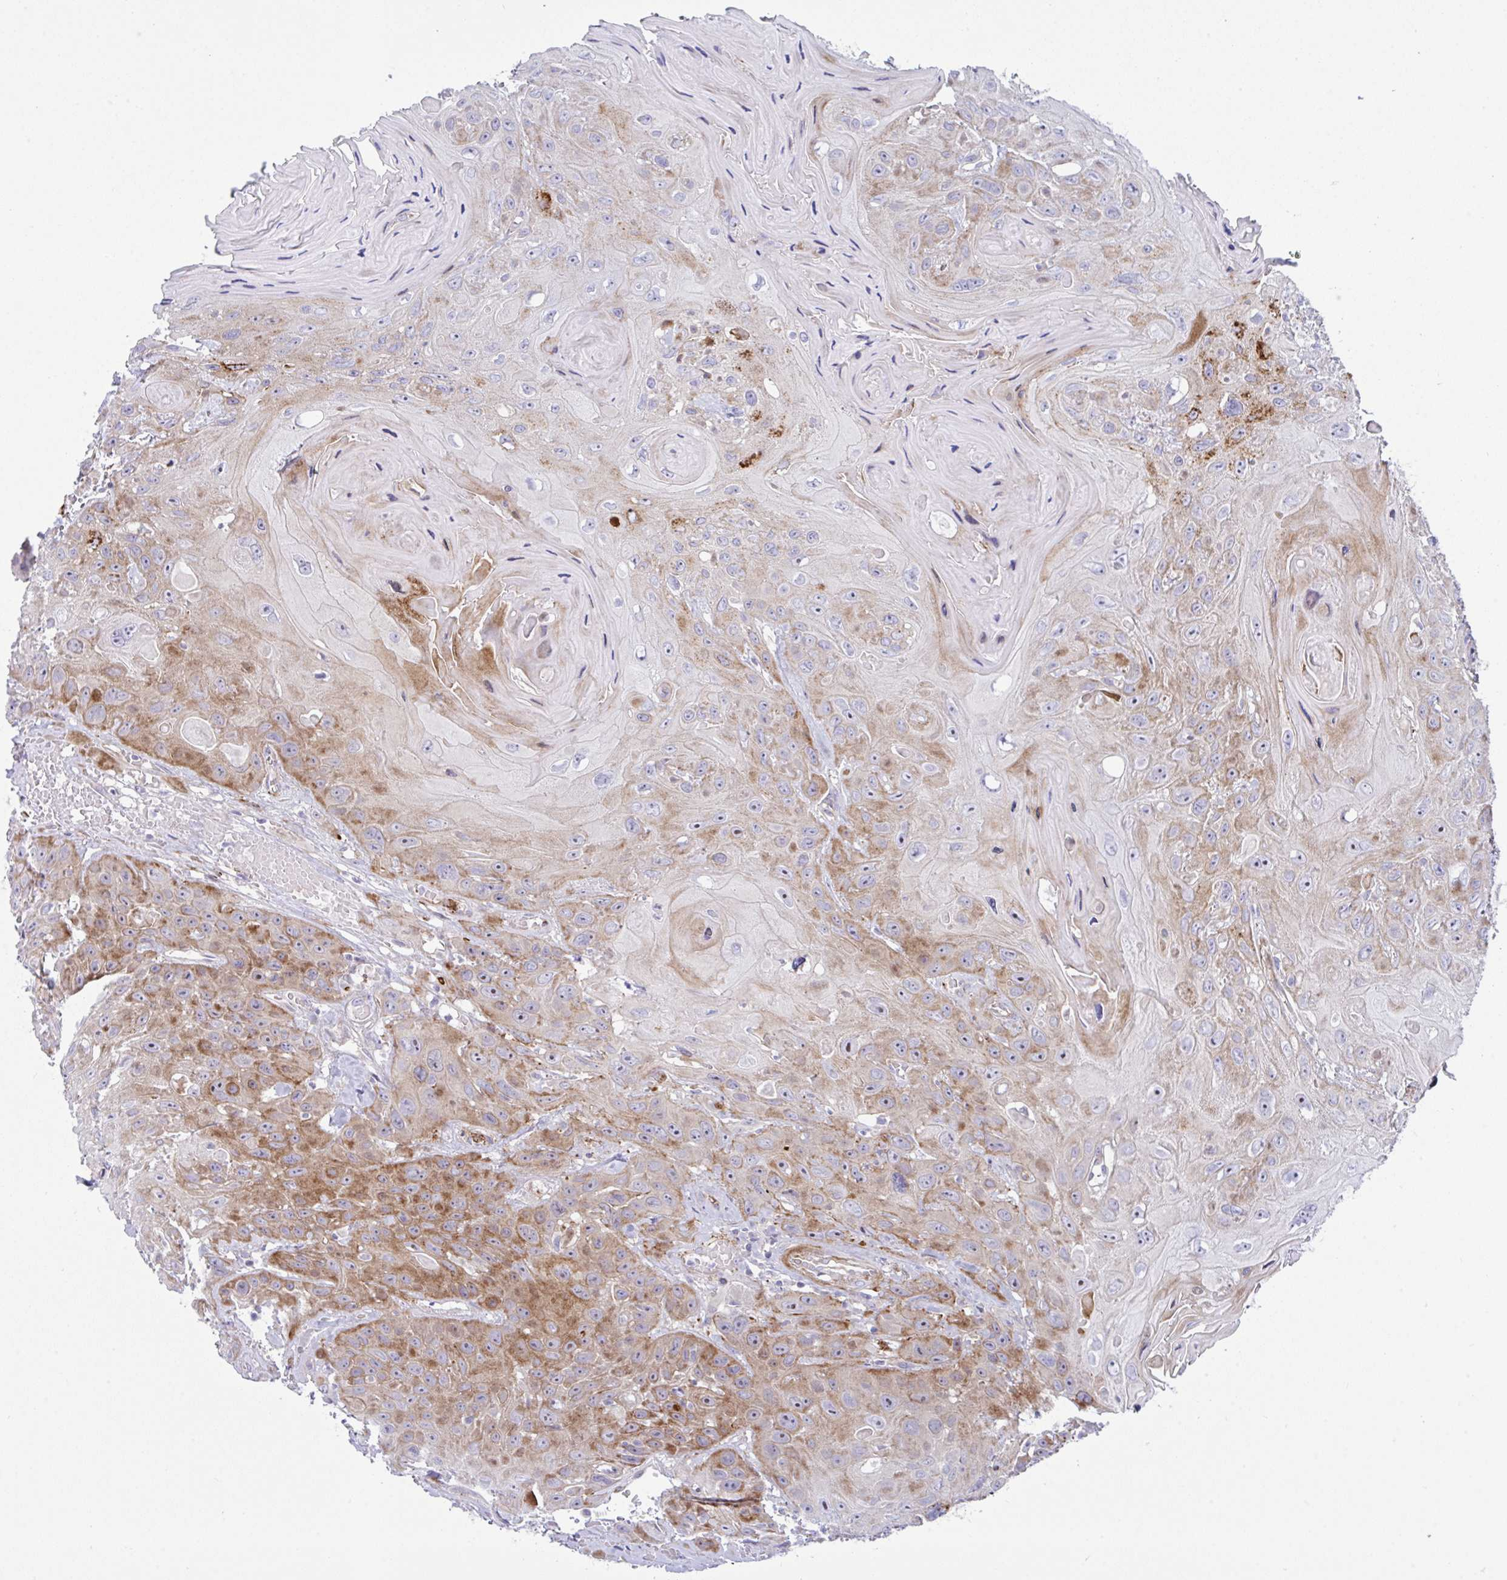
{"staining": {"intensity": "moderate", "quantity": "25%-75%", "location": "cytoplasmic/membranous"}, "tissue": "head and neck cancer", "cell_type": "Tumor cells", "image_type": "cancer", "snomed": [{"axis": "morphology", "description": "Squamous cell carcinoma, NOS"}, {"axis": "topography", "description": "Head-Neck"}], "caption": "Brown immunohistochemical staining in squamous cell carcinoma (head and neck) demonstrates moderate cytoplasmic/membranous expression in about 25%-75% of tumor cells.", "gene": "ZNF713", "patient": {"sex": "female", "age": 59}}